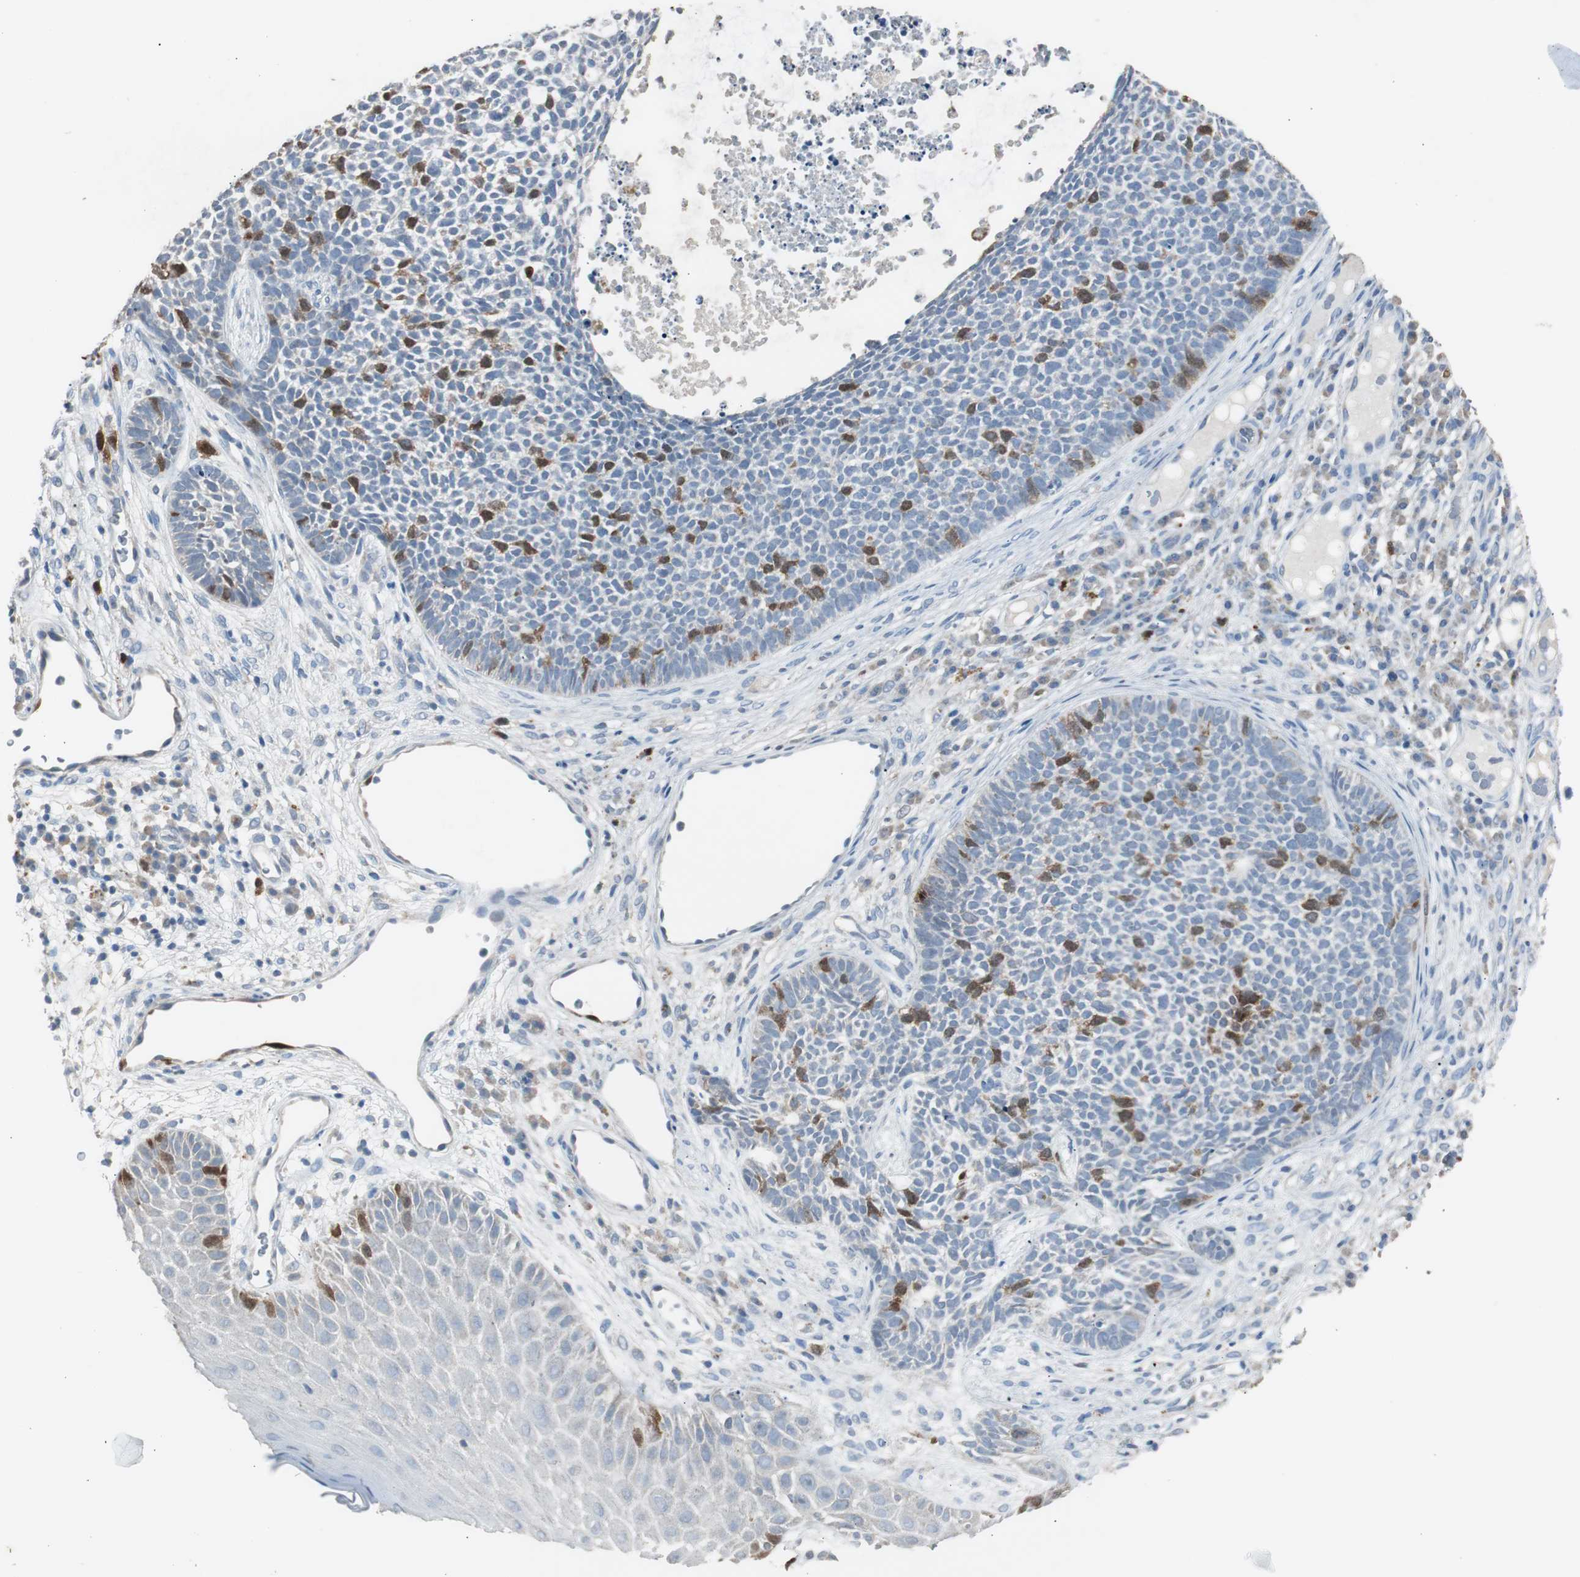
{"staining": {"intensity": "strong", "quantity": "<25%", "location": "cytoplasmic/membranous,nuclear"}, "tissue": "skin cancer", "cell_type": "Tumor cells", "image_type": "cancer", "snomed": [{"axis": "morphology", "description": "Basal cell carcinoma"}, {"axis": "topography", "description": "Skin"}], "caption": "Brown immunohistochemical staining in human skin cancer demonstrates strong cytoplasmic/membranous and nuclear expression in approximately <25% of tumor cells. (Stains: DAB (3,3'-diaminobenzidine) in brown, nuclei in blue, Microscopy: brightfield microscopy at high magnification).", "gene": "TK1", "patient": {"sex": "female", "age": 84}}